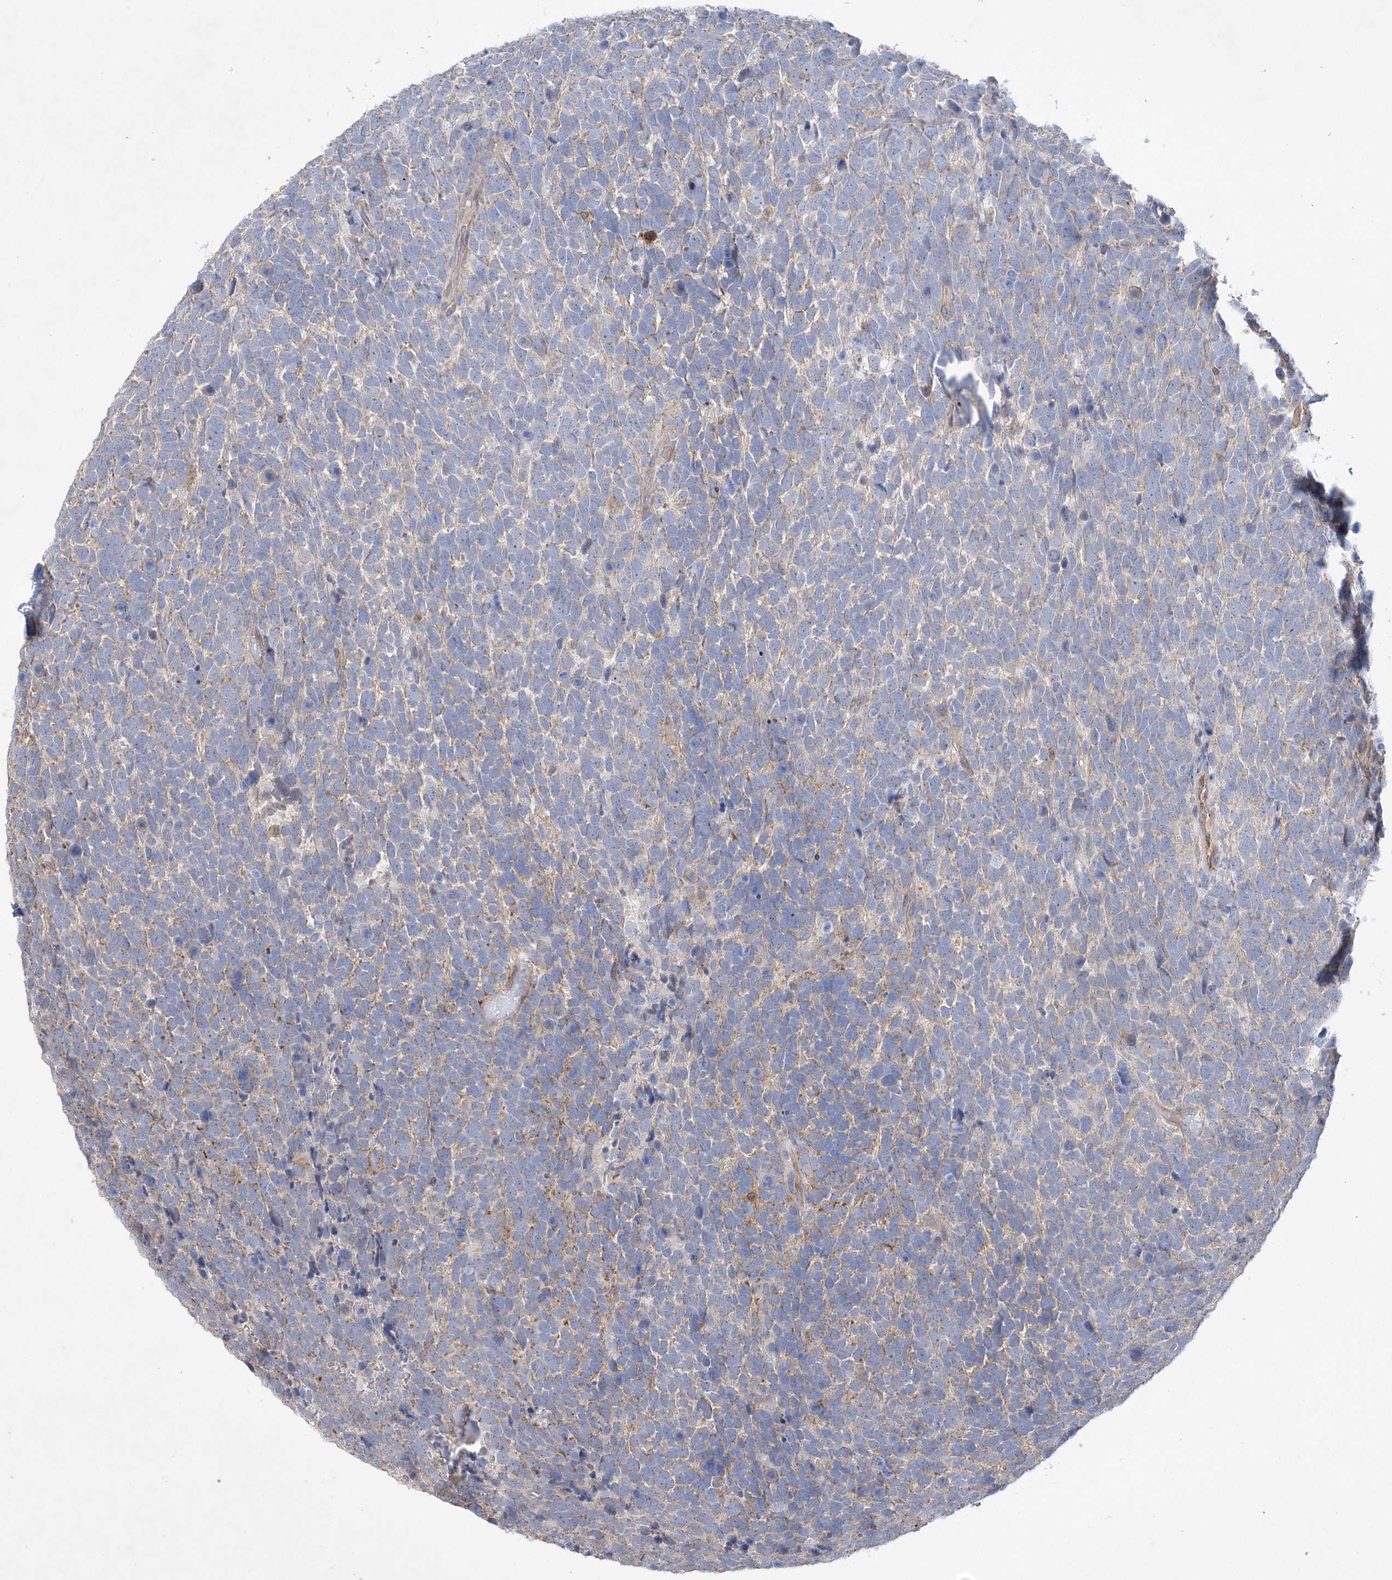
{"staining": {"intensity": "weak", "quantity": "<25%", "location": "cytoplasmic/membranous"}, "tissue": "urothelial cancer", "cell_type": "Tumor cells", "image_type": "cancer", "snomed": [{"axis": "morphology", "description": "Urothelial carcinoma, High grade"}, {"axis": "topography", "description": "Urinary bladder"}], "caption": "Human urothelial cancer stained for a protein using immunohistochemistry shows no positivity in tumor cells.", "gene": "FEZ2", "patient": {"sex": "female", "age": 82}}